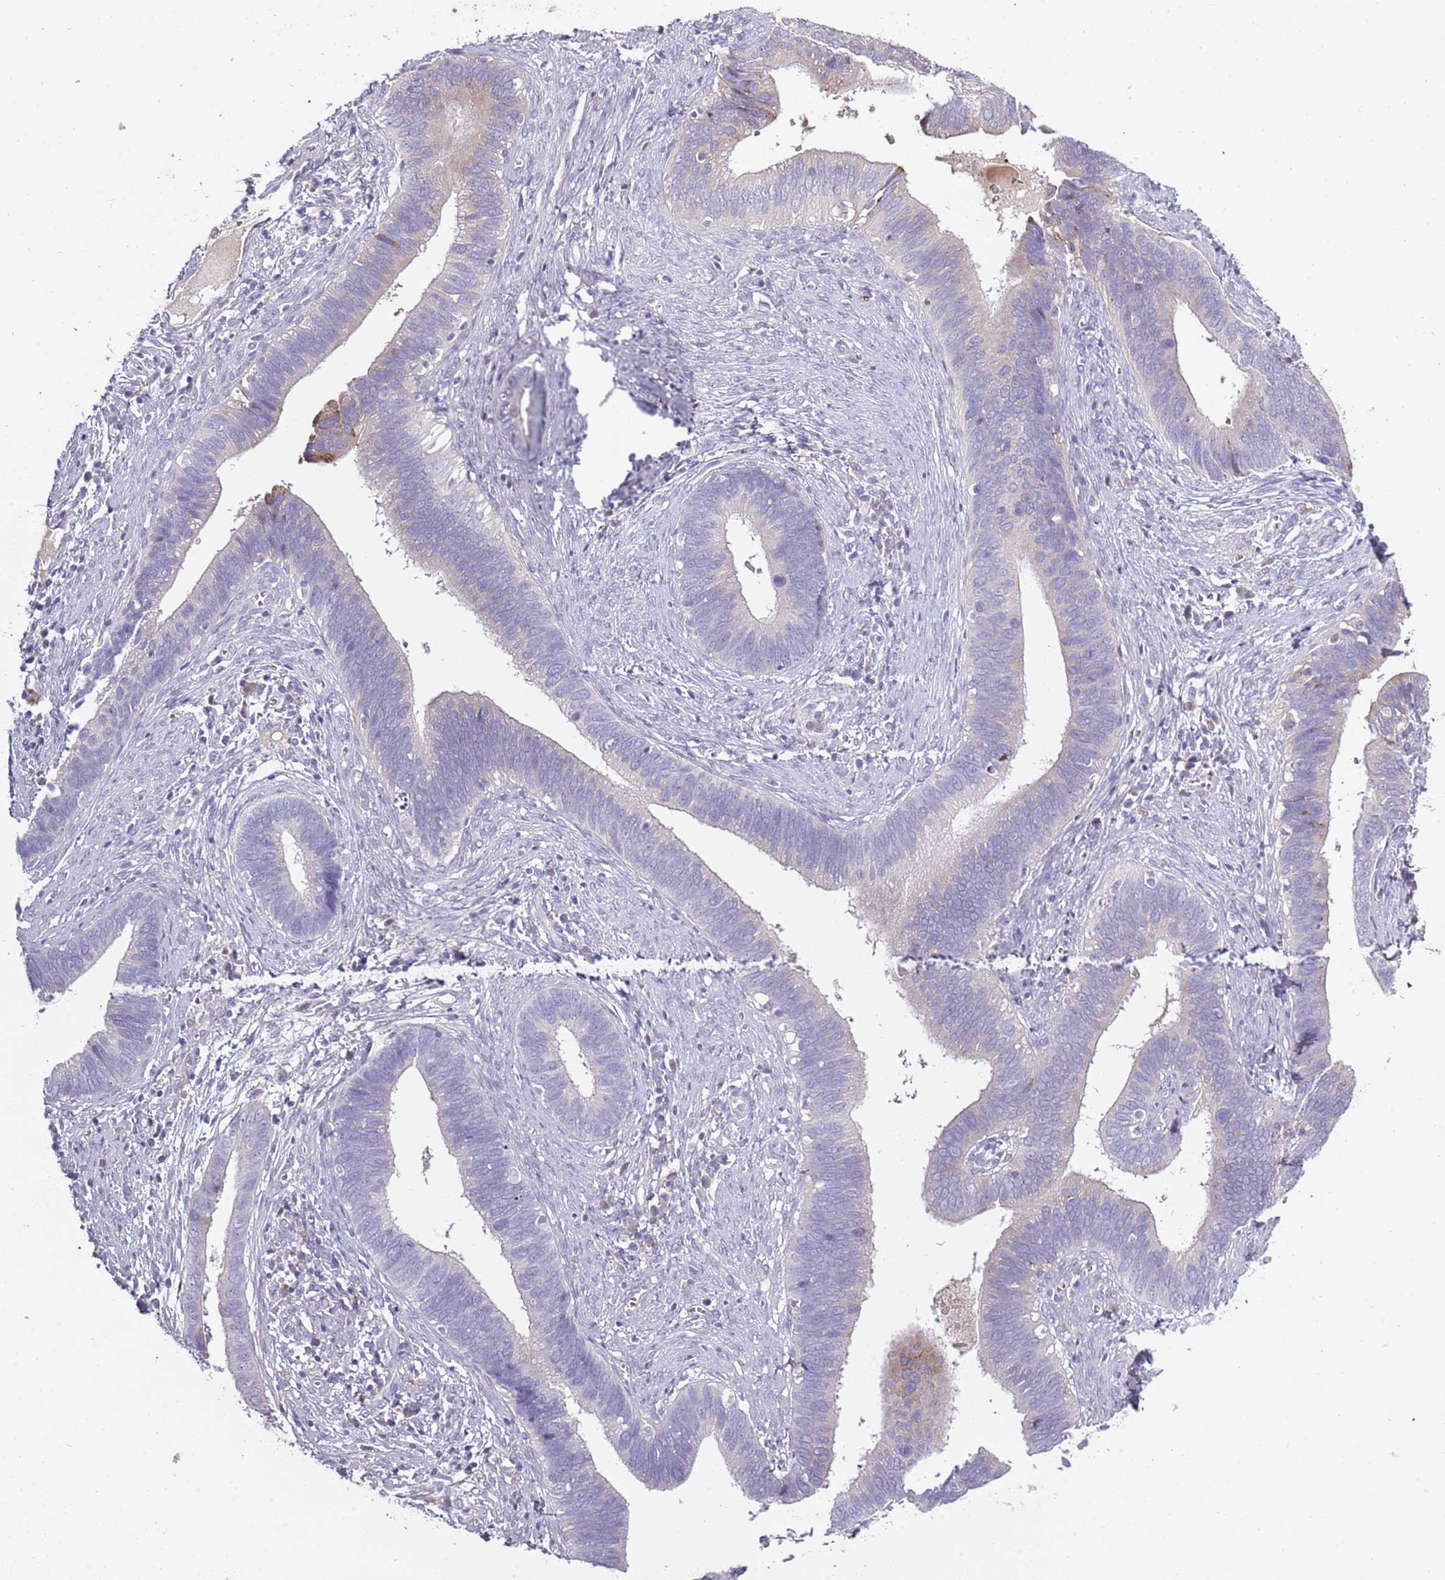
{"staining": {"intensity": "moderate", "quantity": "<25%", "location": "cytoplasmic/membranous"}, "tissue": "cervical cancer", "cell_type": "Tumor cells", "image_type": "cancer", "snomed": [{"axis": "morphology", "description": "Adenocarcinoma, NOS"}, {"axis": "topography", "description": "Cervix"}], "caption": "A low amount of moderate cytoplasmic/membranous staining is appreciated in about <25% of tumor cells in cervical adenocarcinoma tissue. The staining was performed using DAB, with brown indicating positive protein expression. Nuclei are stained blue with hematoxylin.", "gene": "TNFRSF6B", "patient": {"sex": "female", "age": 42}}